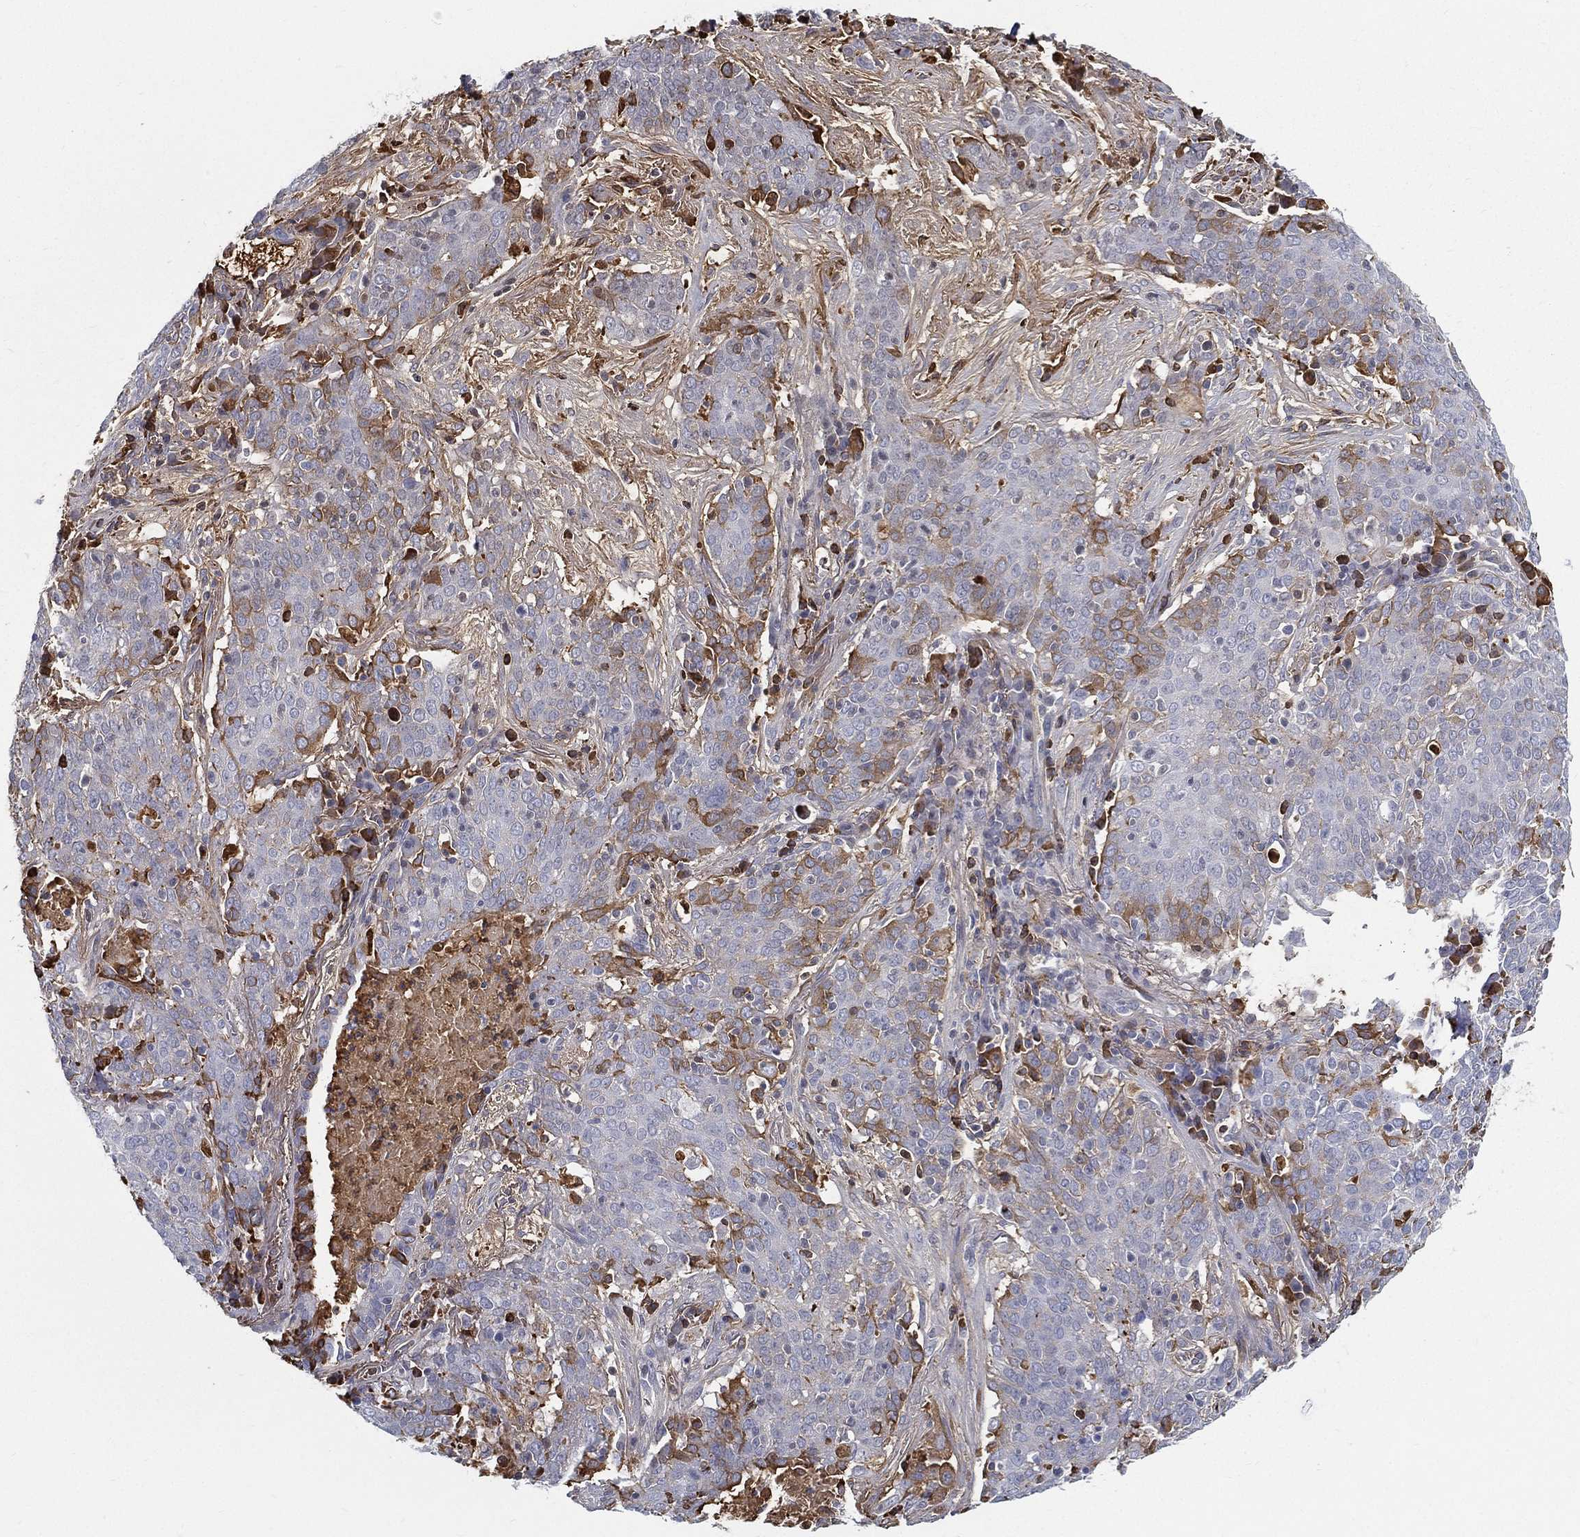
{"staining": {"intensity": "moderate", "quantity": "<25%", "location": "cytoplasmic/membranous"}, "tissue": "lung cancer", "cell_type": "Tumor cells", "image_type": "cancer", "snomed": [{"axis": "morphology", "description": "Squamous cell carcinoma, NOS"}, {"axis": "topography", "description": "Lung"}], "caption": "Protein staining by IHC exhibits moderate cytoplasmic/membranous positivity in about <25% of tumor cells in squamous cell carcinoma (lung).", "gene": "IFNB1", "patient": {"sex": "male", "age": 82}}